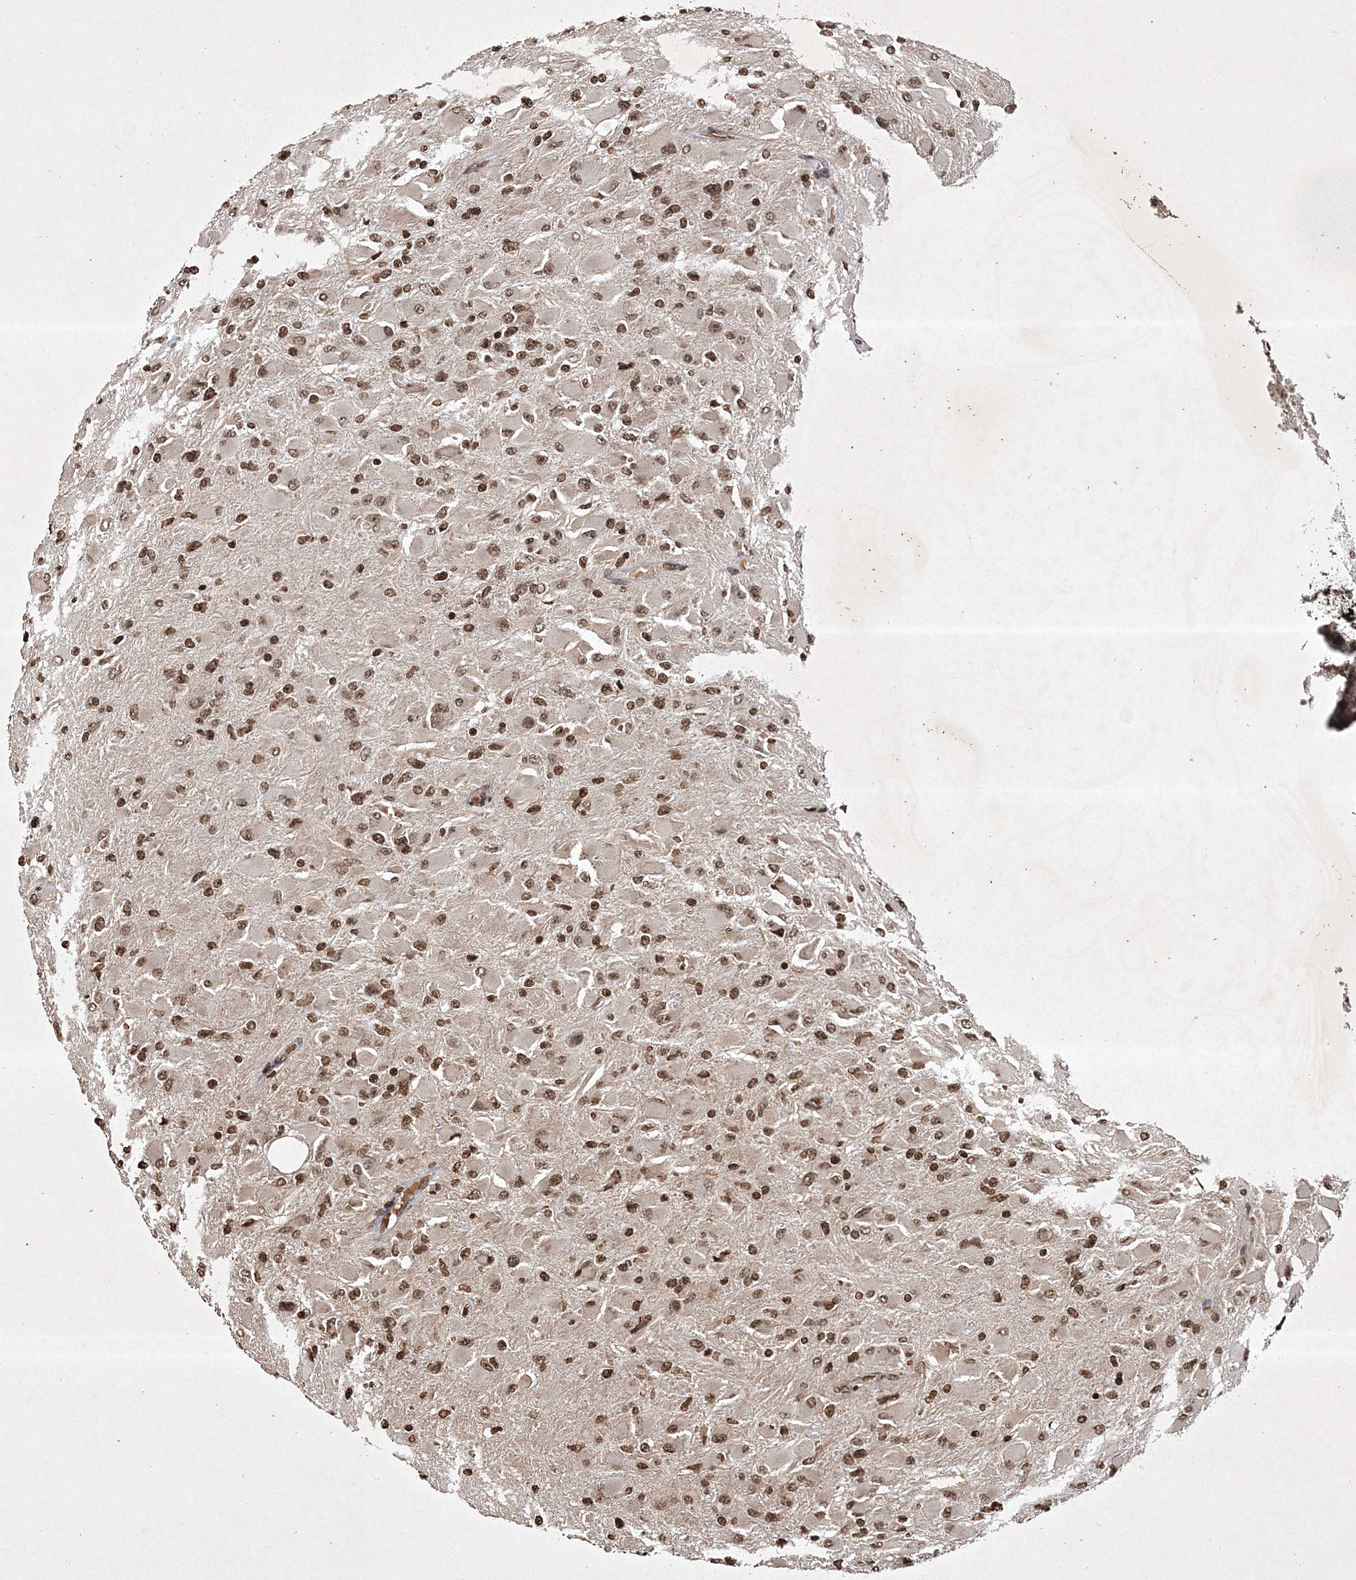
{"staining": {"intensity": "moderate", "quantity": ">75%", "location": "nuclear"}, "tissue": "glioma", "cell_type": "Tumor cells", "image_type": "cancer", "snomed": [{"axis": "morphology", "description": "Glioma, malignant, High grade"}, {"axis": "topography", "description": "Cerebral cortex"}], "caption": "Immunohistochemical staining of human glioma exhibits moderate nuclear protein expression in approximately >75% of tumor cells.", "gene": "NEDD9", "patient": {"sex": "female", "age": 36}}